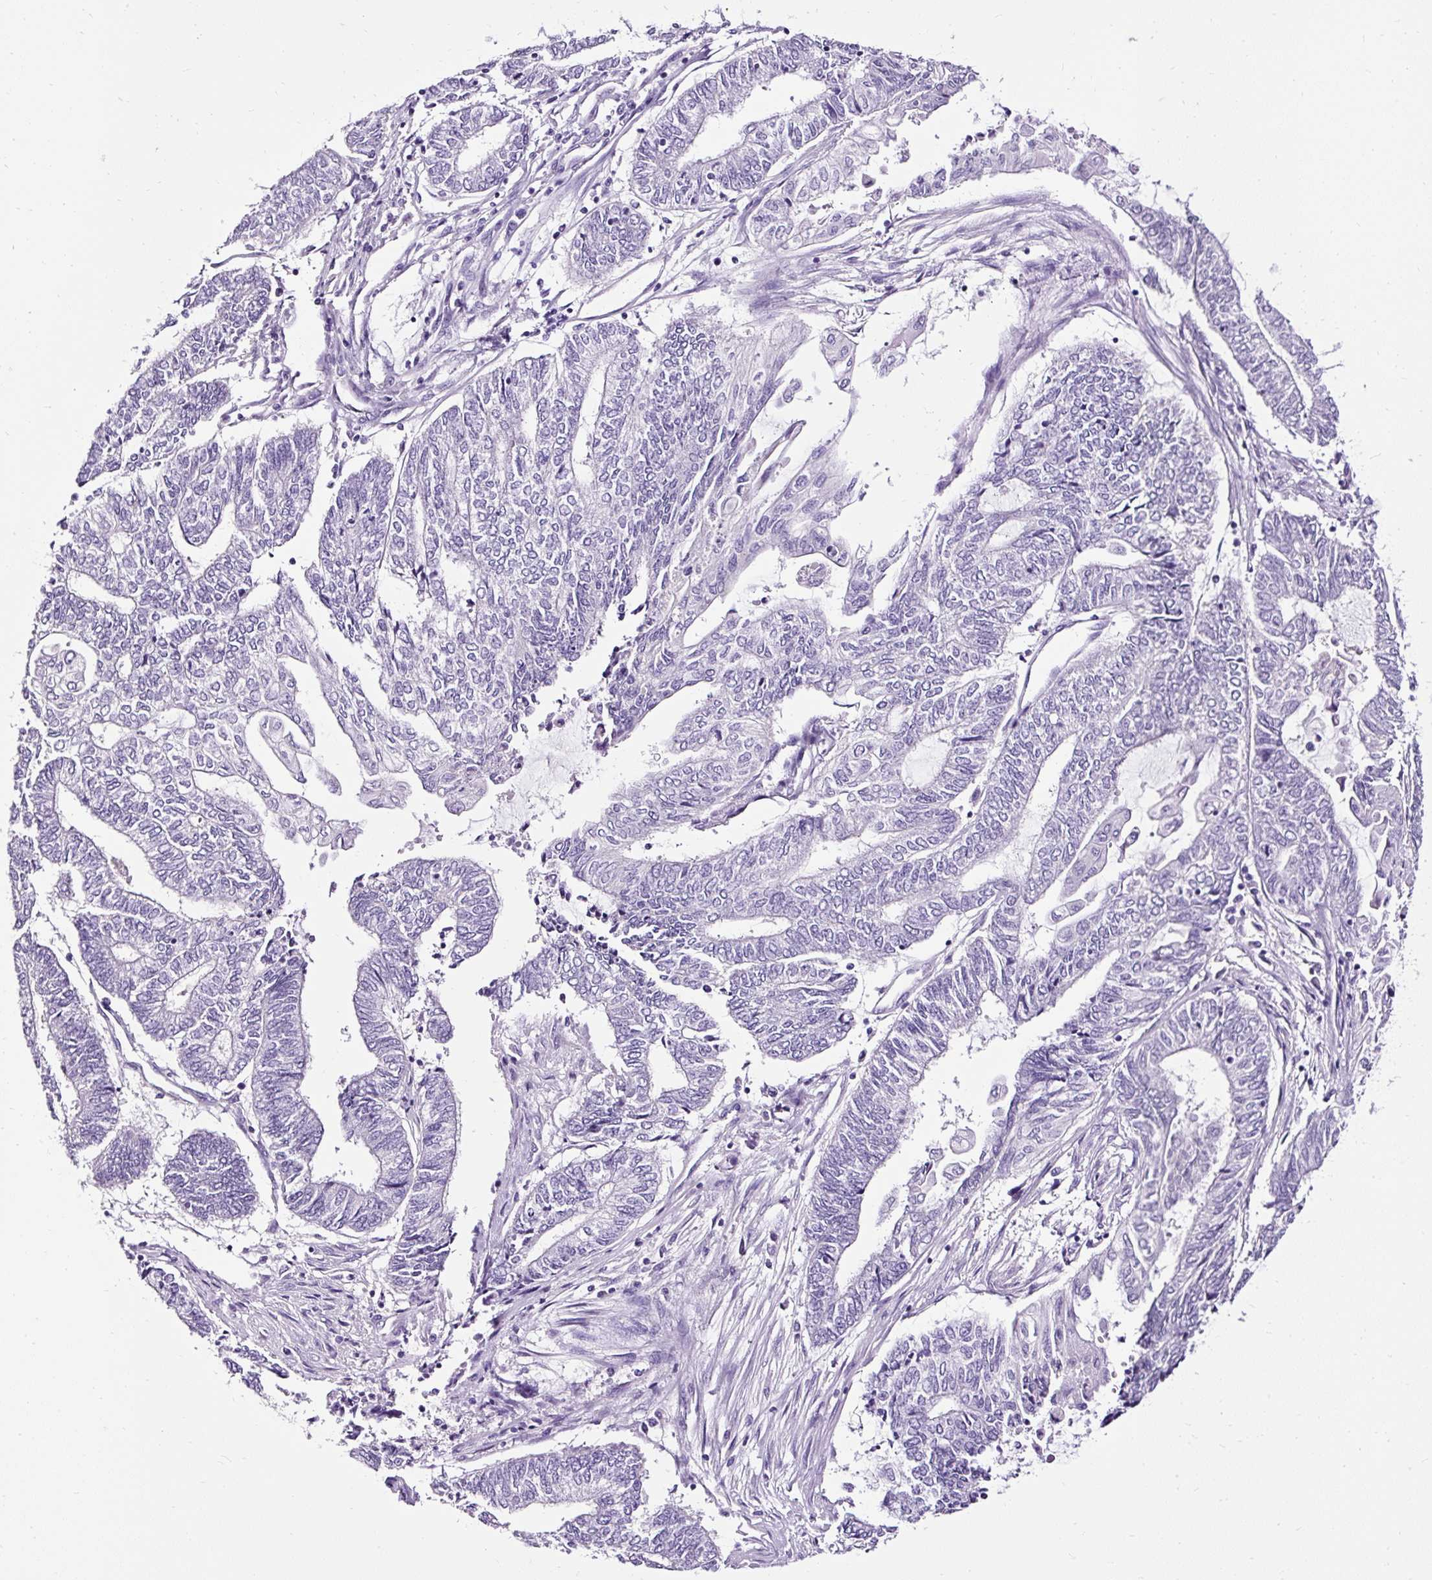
{"staining": {"intensity": "negative", "quantity": "none", "location": "none"}, "tissue": "endometrial cancer", "cell_type": "Tumor cells", "image_type": "cancer", "snomed": [{"axis": "morphology", "description": "Adenocarcinoma, NOS"}, {"axis": "topography", "description": "Uterus"}, {"axis": "topography", "description": "Endometrium"}], "caption": "Tumor cells show no significant protein staining in endometrial cancer. (DAB immunohistochemistry with hematoxylin counter stain).", "gene": "SLC7A8", "patient": {"sex": "female", "age": 70}}